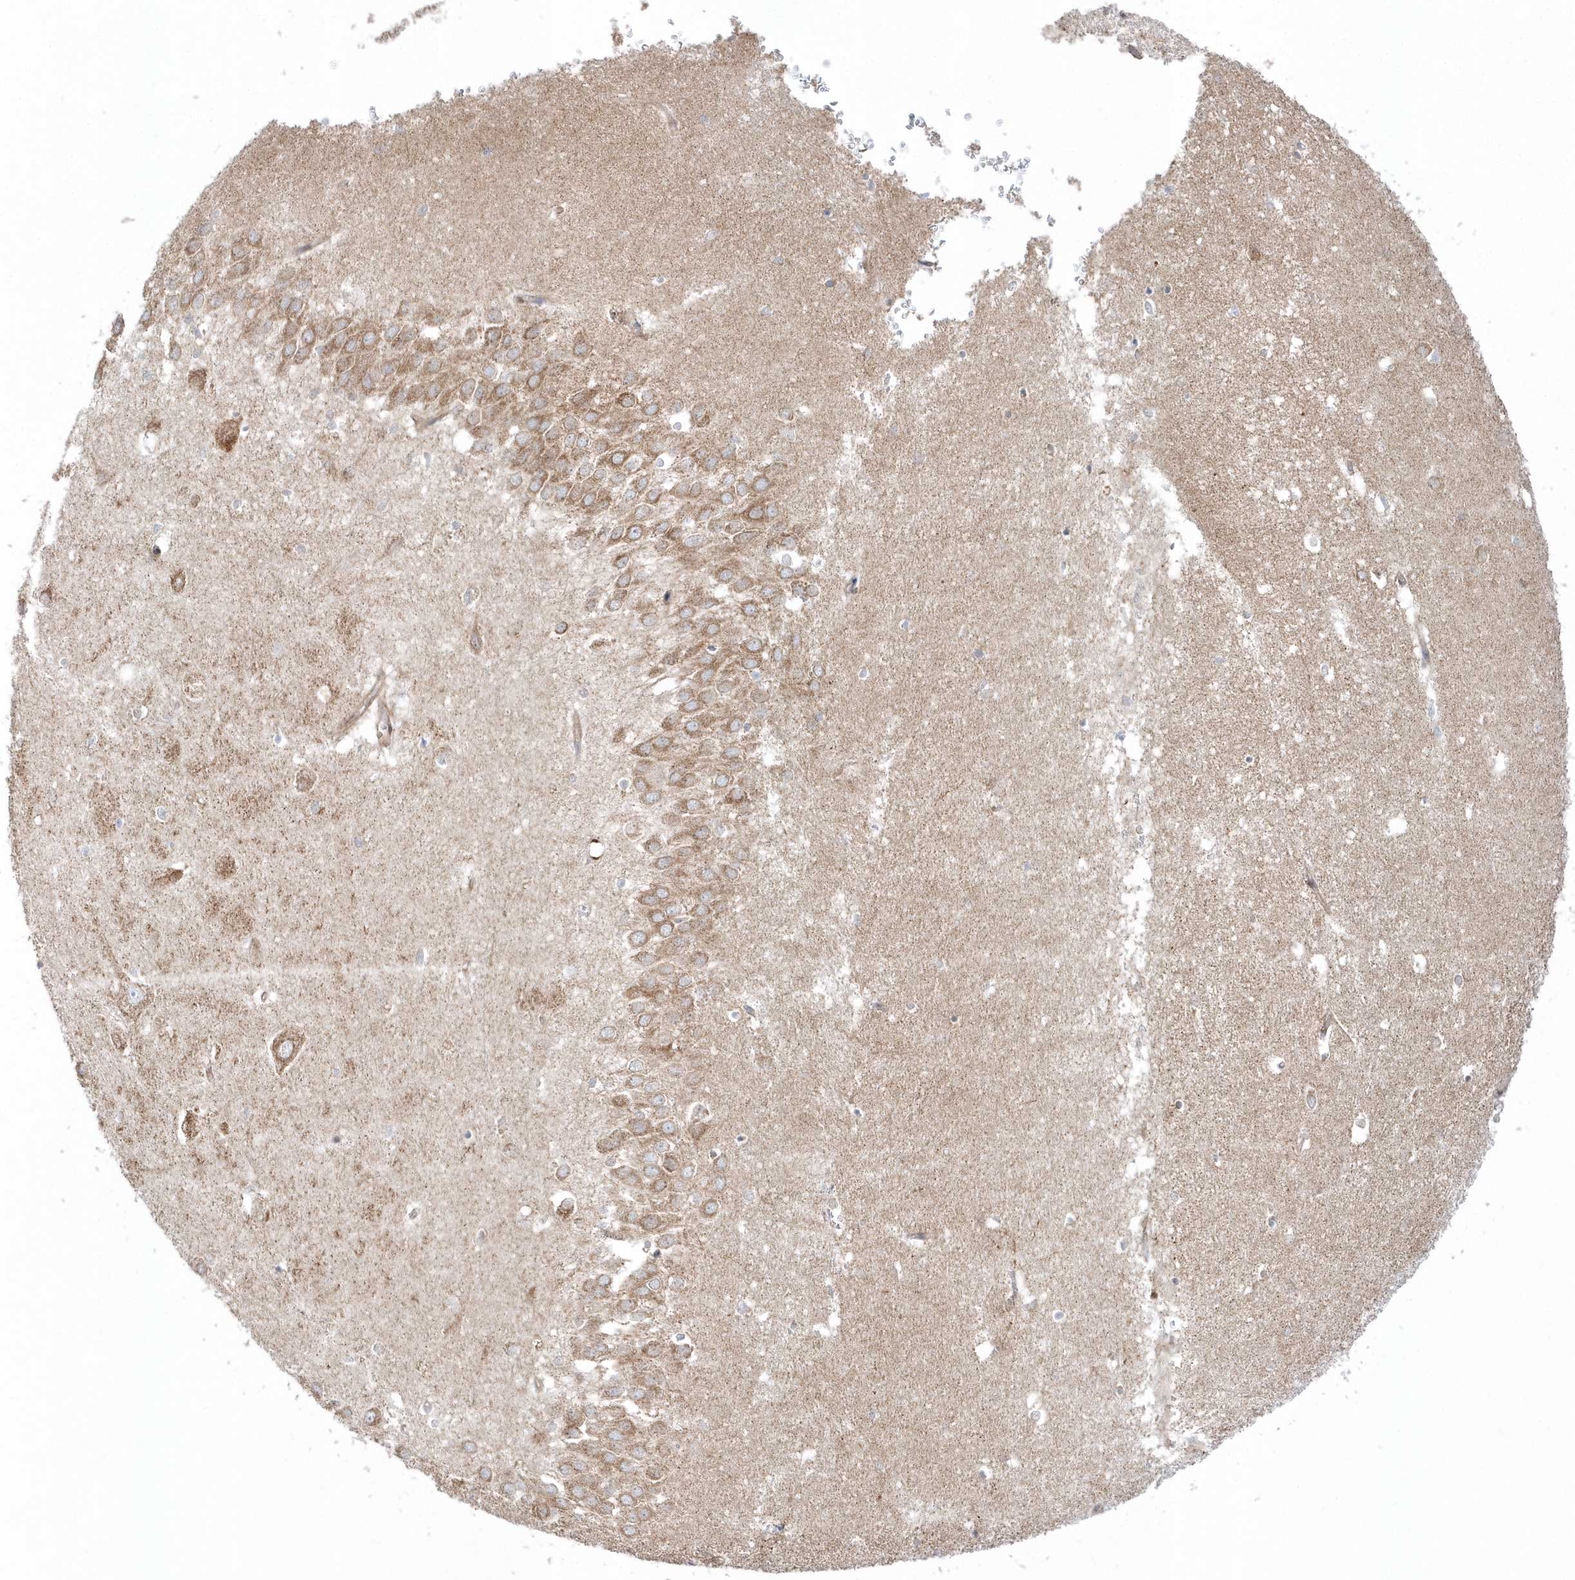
{"staining": {"intensity": "weak", "quantity": "<25%", "location": "cytoplasmic/membranous"}, "tissue": "hippocampus", "cell_type": "Glial cells", "image_type": "normal", "snomed": [{"axis": "morphology", "description": "Normal tissue, NOS"}, {"axis": "topography", "description": "Hippocampus"}], "caption": "IHC of unremarkable hippocampus shows no positivity in glial cells.", "gene": "OPA1", "patient": {"sex": "female", "age": 64}}